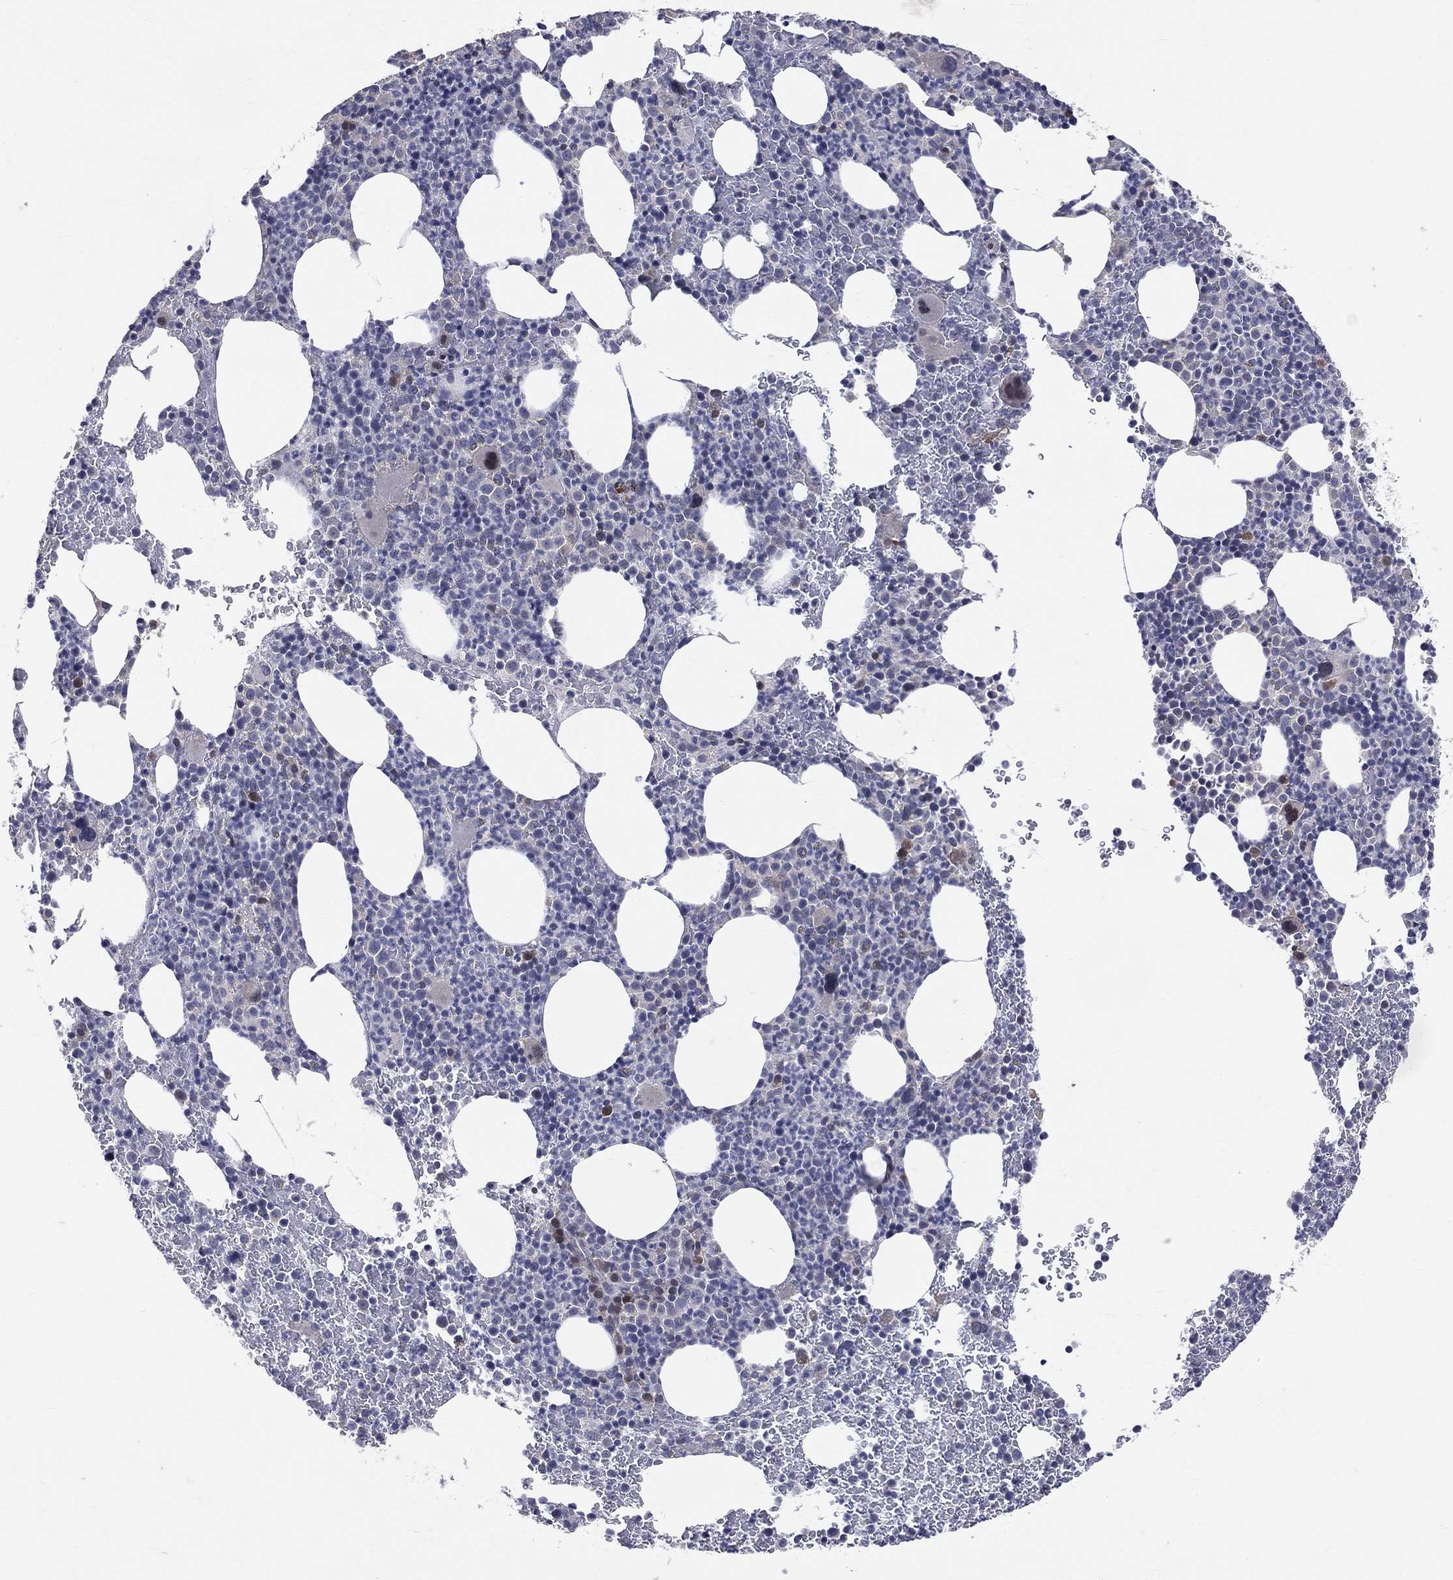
{"staining": {"intensity": "negative", "quantity": "none", "location": "none"}, "tissue": "bone marrow", "cell_type": "Hematopoietic cells", "image_type": "normal", "snomed": [{"axis": "morphology", "description": "Normal tissue, NOS"}, {"axis": "topography", "description": "Bone marrow"}], "caption": "There is no significant expression in hematopoietic cells of bone marrow. (Brightfield microscopy of DAB immunohistochemistry at high magnification).", "gene": "DLG4", "patient": {"sex": "male", "age": 83}}